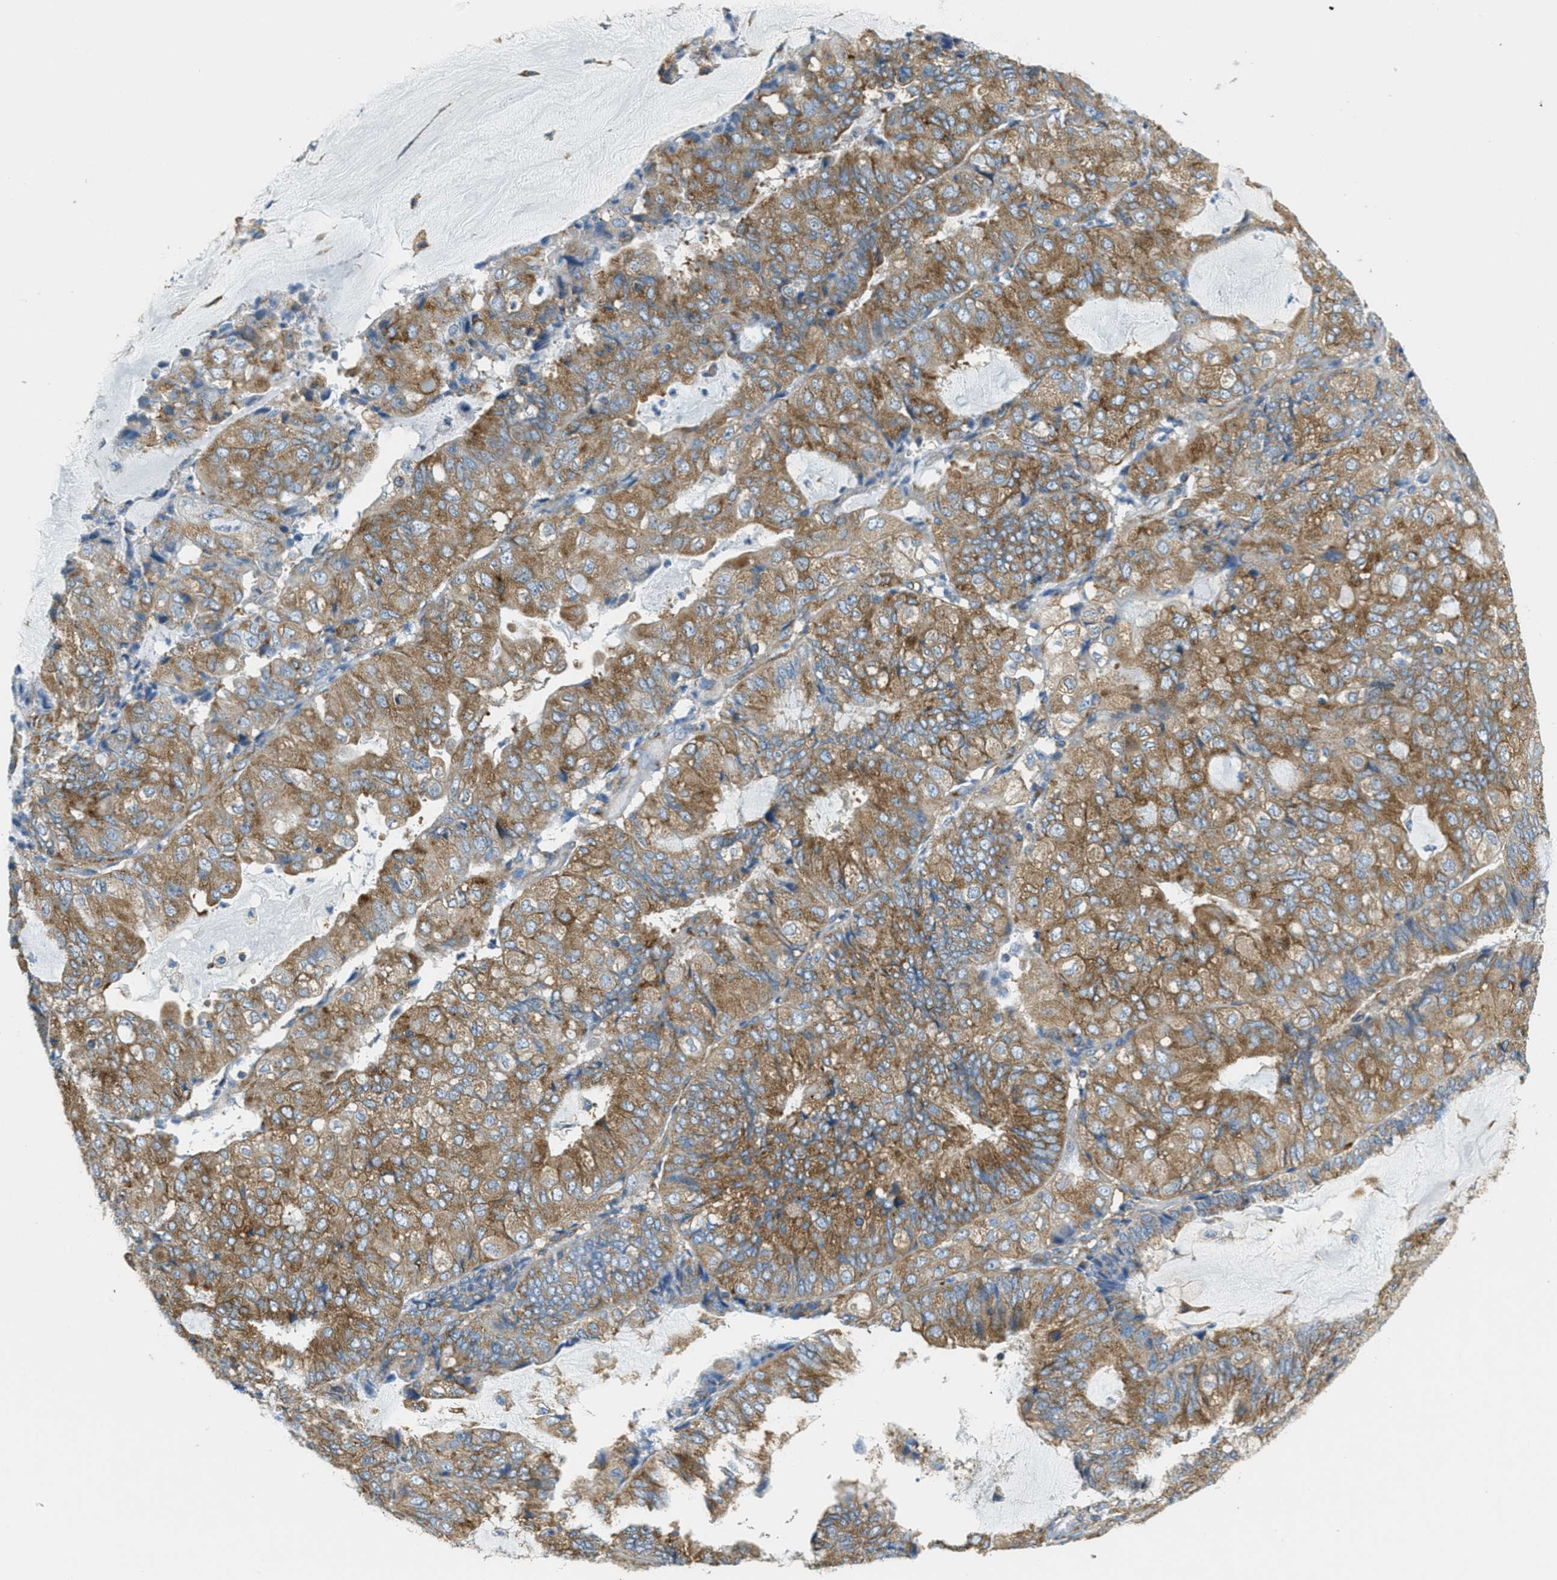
{"staining": {"intensity": "moderate", "quantity": ">75%", "location": "cytoplasmic/membranous"}, "tissue": "endometrial cancer", "cell_type": "Tumor cells", "image_type": "cancer", "snomed": [{"axis": "morphology", "description": "Adenocarcinoma, NOS"}, {"axis": "topography", "description": "Endometrium"}], "caption": "Brown immunohistochemical staining in endometrial adenocarcinoma demonstrates moderate cytoplasmic/membranous positivity in about >75% of tumor cells.", "gene": "AP2B1", "patient": {"sex": "female", "age": 81}}